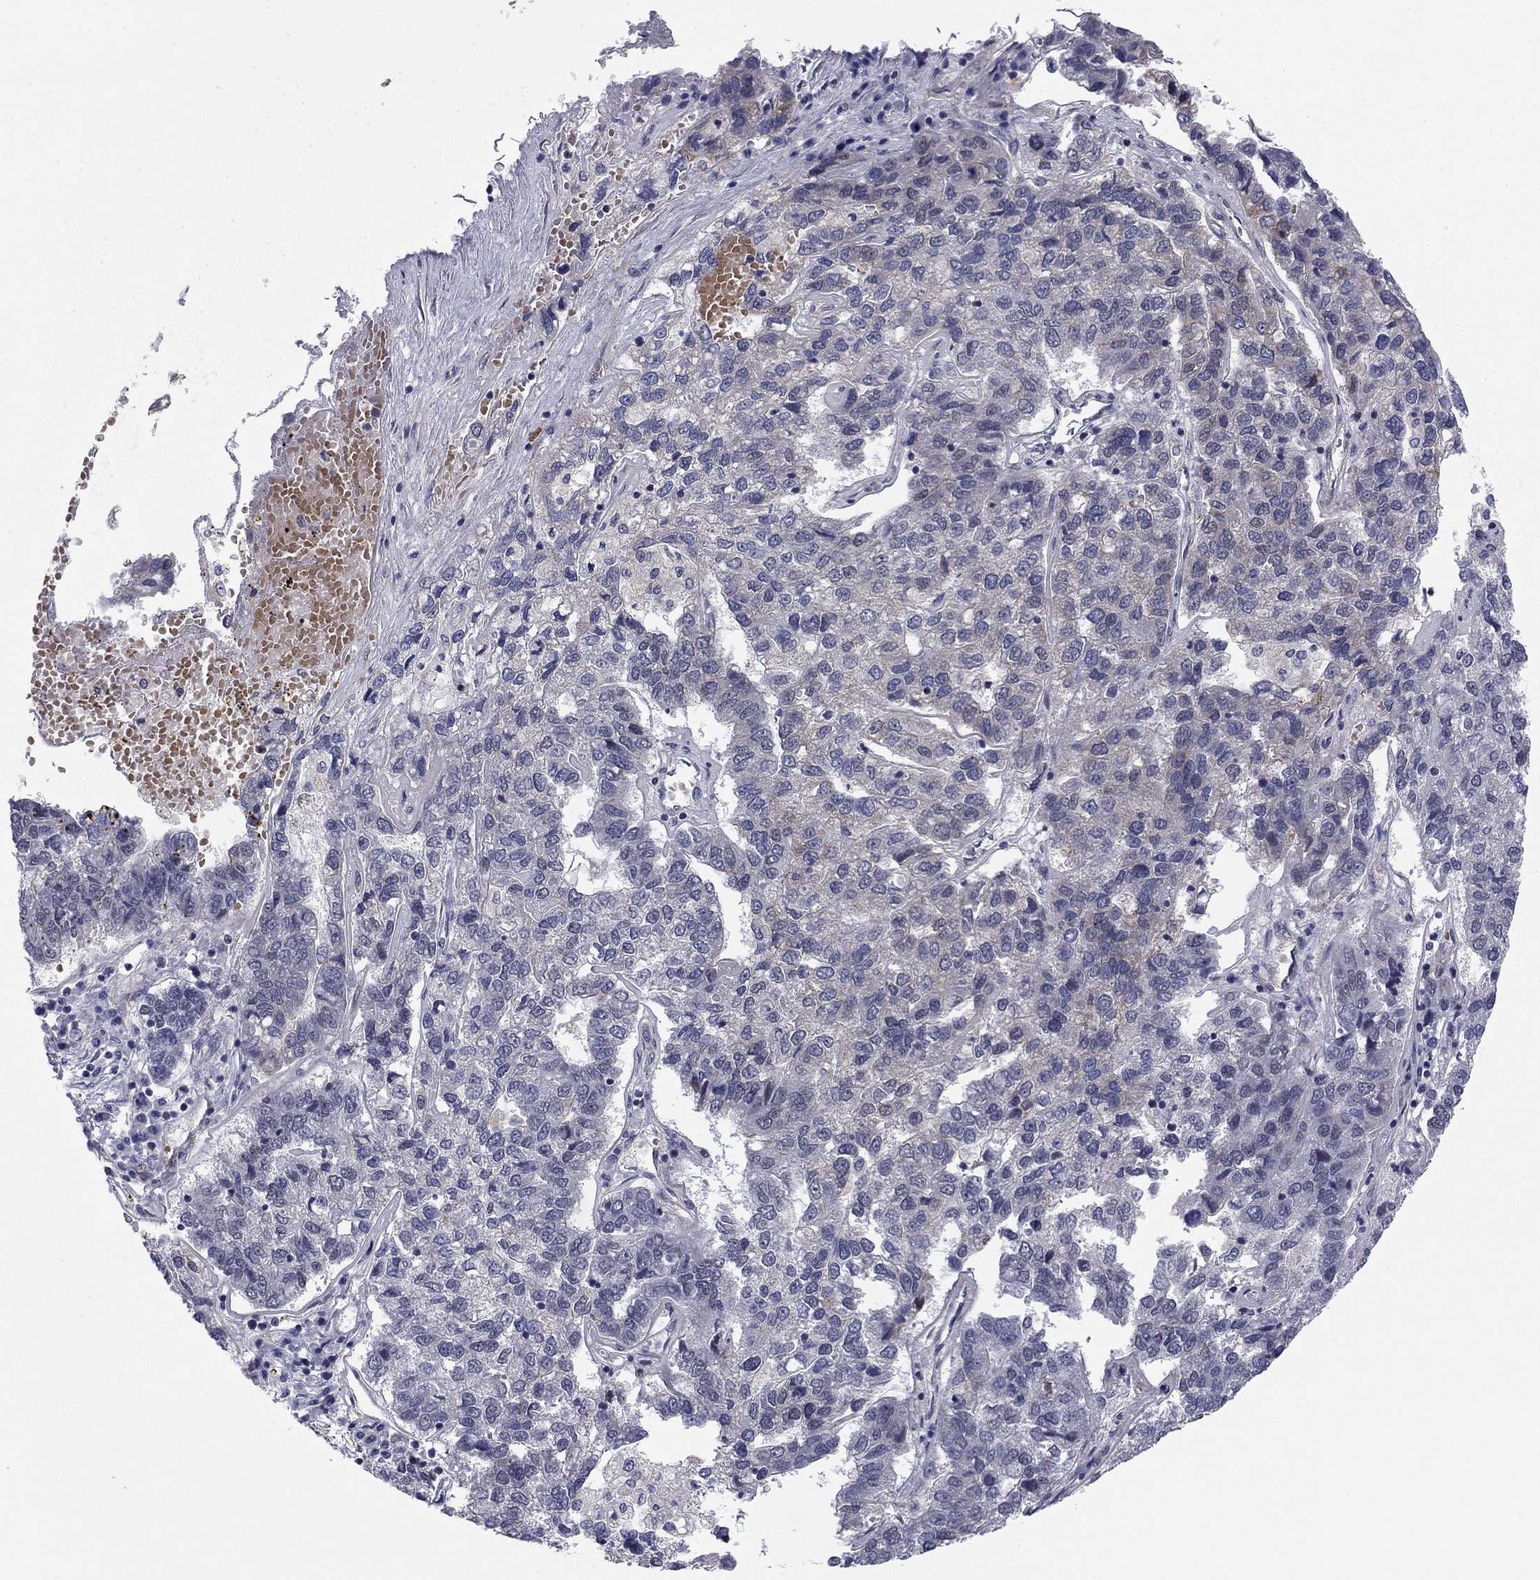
{"staining": {"intensity": "moderate", "quantity": "<25%", "location": "cytoplasmic/membranous"}, "tissue": "pancreatic cancer", "cell_type": "Tumor cells", "image_type": "cancer", "snomed": [{"axis": "morphology", "description": "Adenocarcinoma, NOS"}, {"axis": "topography", "description": "Pancreas"}], "caption": "Brown immunohistochemical staining in human pancreatic cancer reveals moderate cytoplasmic/membranous expression in approximately <25% of tumor cells.", "gene": "BCL11A", "patient": {"sex": "female", "age": 61}}